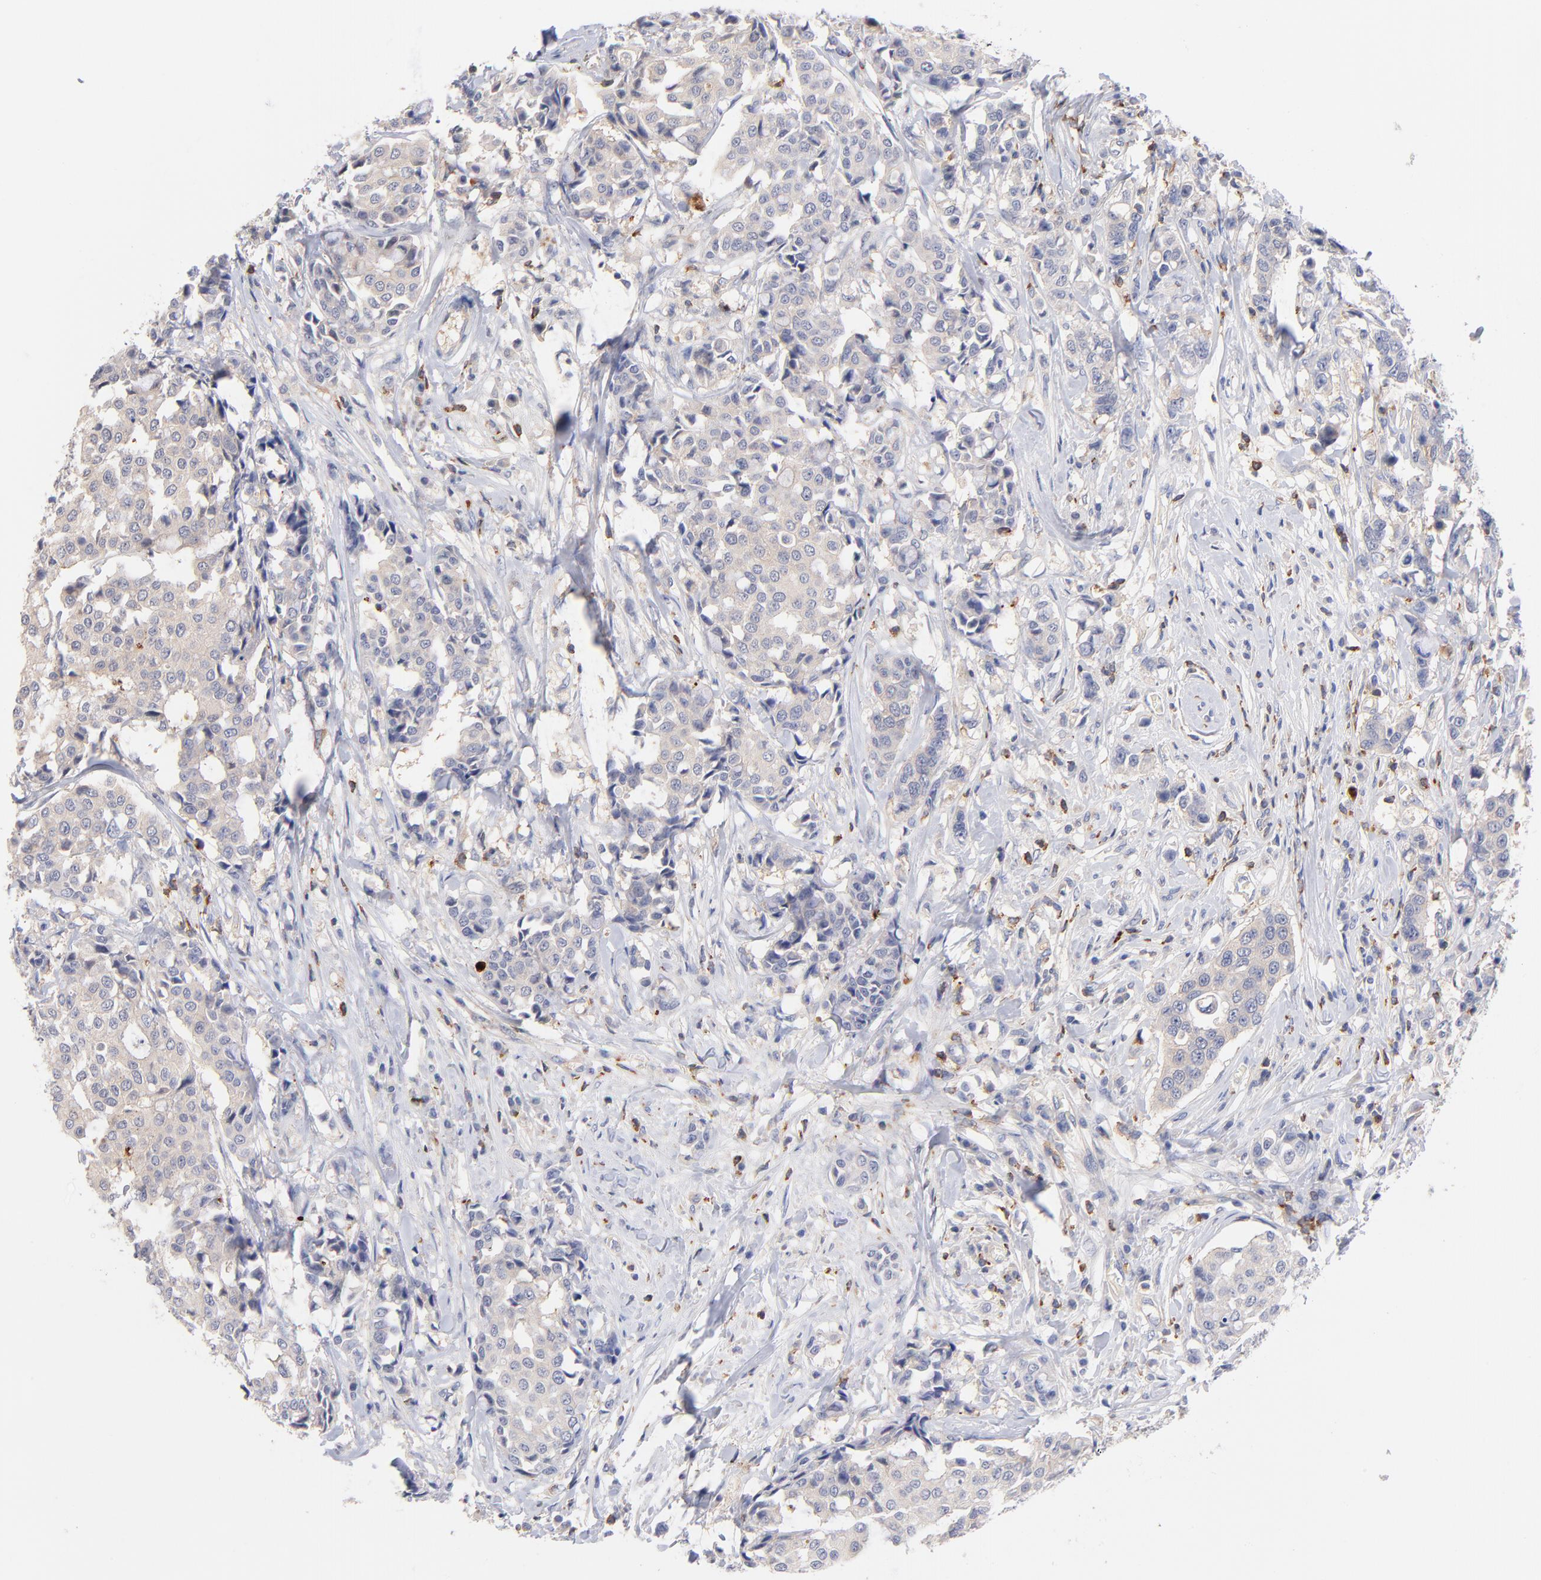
{"staining": {"intensity": "moderate", "quantity": "25%-75%", "location": "cytoplasmic/membranous"}, "tissue": "breast cancer", "cell_type": "Tumor cells", "image_type": "cancer", "snomed": [{"axis": "morphology", "description": "Duct carcinoma"}, {"axis": "topography", "description": "Breast"}], "caption": "Moderate cytoplasmic/membranous protein staining is identified in about 25%-75% of tumor cells in breast cancer (intraductal carcinoma).", "gene": "KREMEN2", "patient": {"sex": "female", "age": 27}}